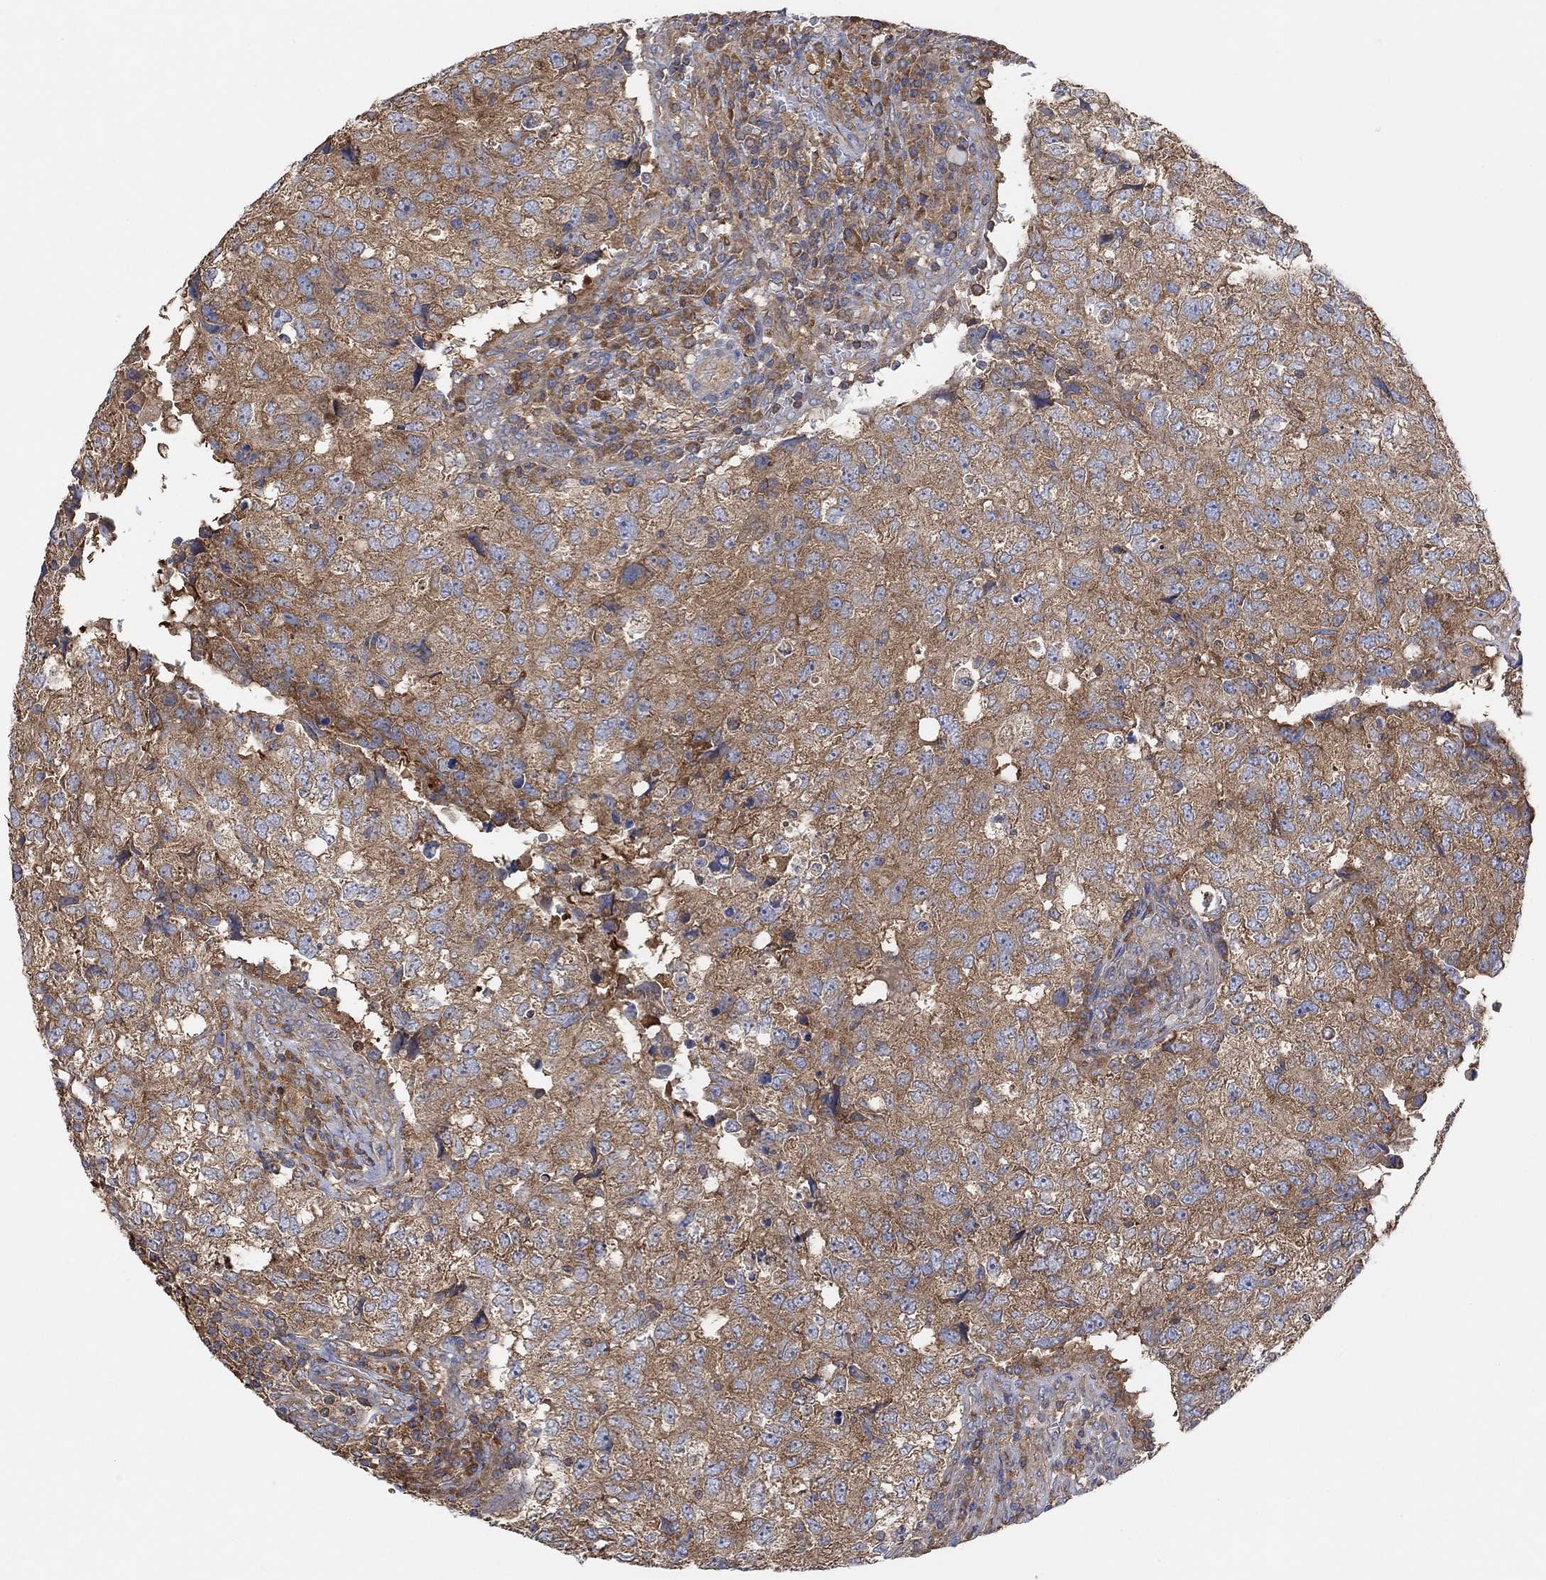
{"staining": {"intensity": "moderate", "quantity": "25%-75%", "location": "cytoplasmic/membranous"}, "tissue": "breast cancer", "cell_type": "Tumor cells", "image_type": "cancer", "snomed": [{"axis": "morphology", "description": "Duct carcinoma"}, {"axis": "topography", "description": "Breast"}], "caption": "The micrograph shows staining of intraductal carcinoma (breast), revealing moderate cytoplasmic/membranous protein expression (brown color) within tumor cells.", "gene": "BLOC1S3", "patient": {"sex": "female", "age": 30}}